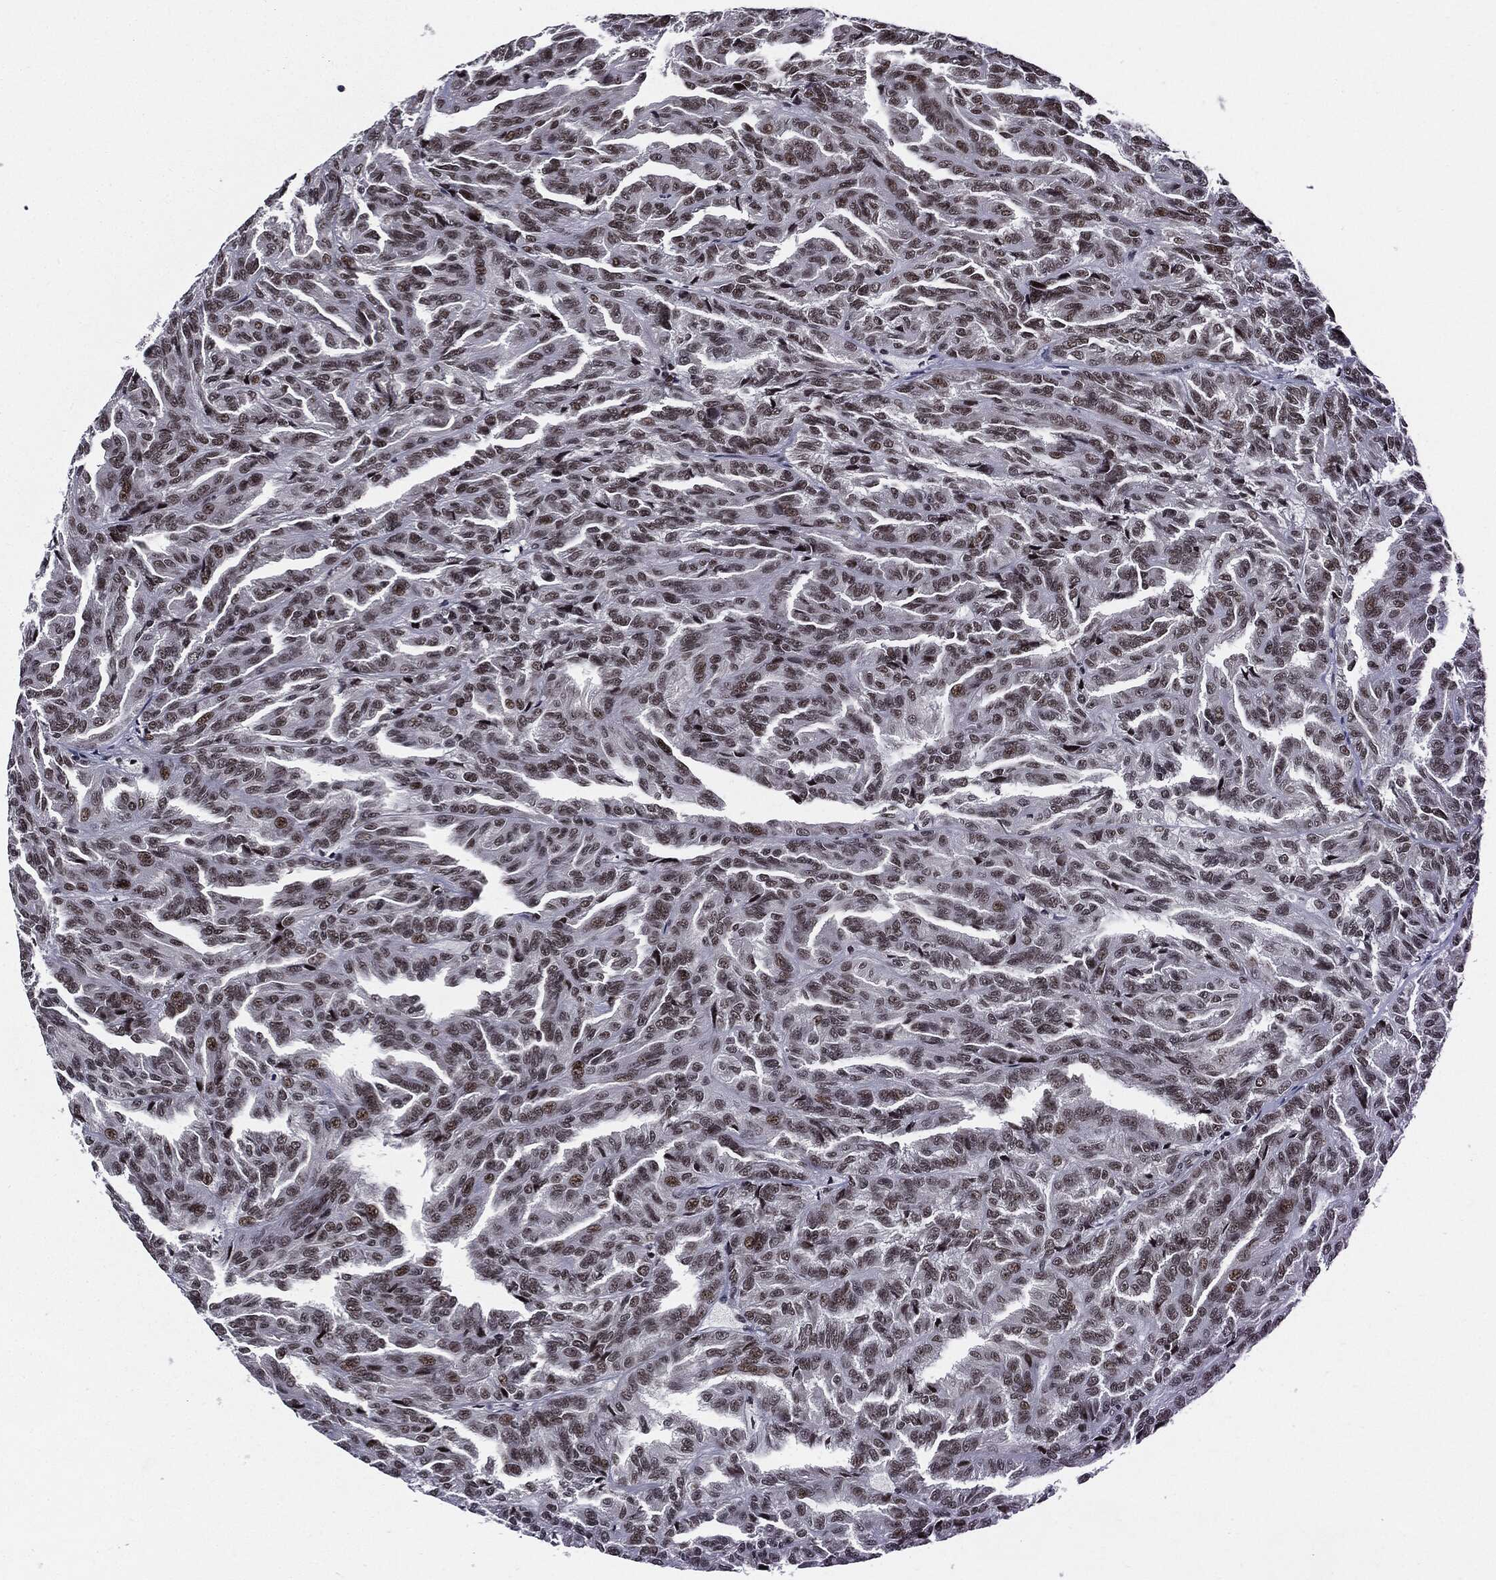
{"staining": {"intensity": "moderate", "quantity": ">75%", "location": "nuclear"}, "tissue": "renal cancer", "cell_type": "Tumor cells", "image_type": "cancer", "snomed": [{"axis": "morphology", "description": "Adenocarcinoma, NOS"}, {"axis": "topography", "description": "Kidney"}], "caption": "Tumor cells reveal medium levels of moderate nuclear positivity in approximately >75% of cells in human renal cancer (adenocarcinoma).", "gene": "ZFP91", "patient": {"sex": "male", "age": 79}}